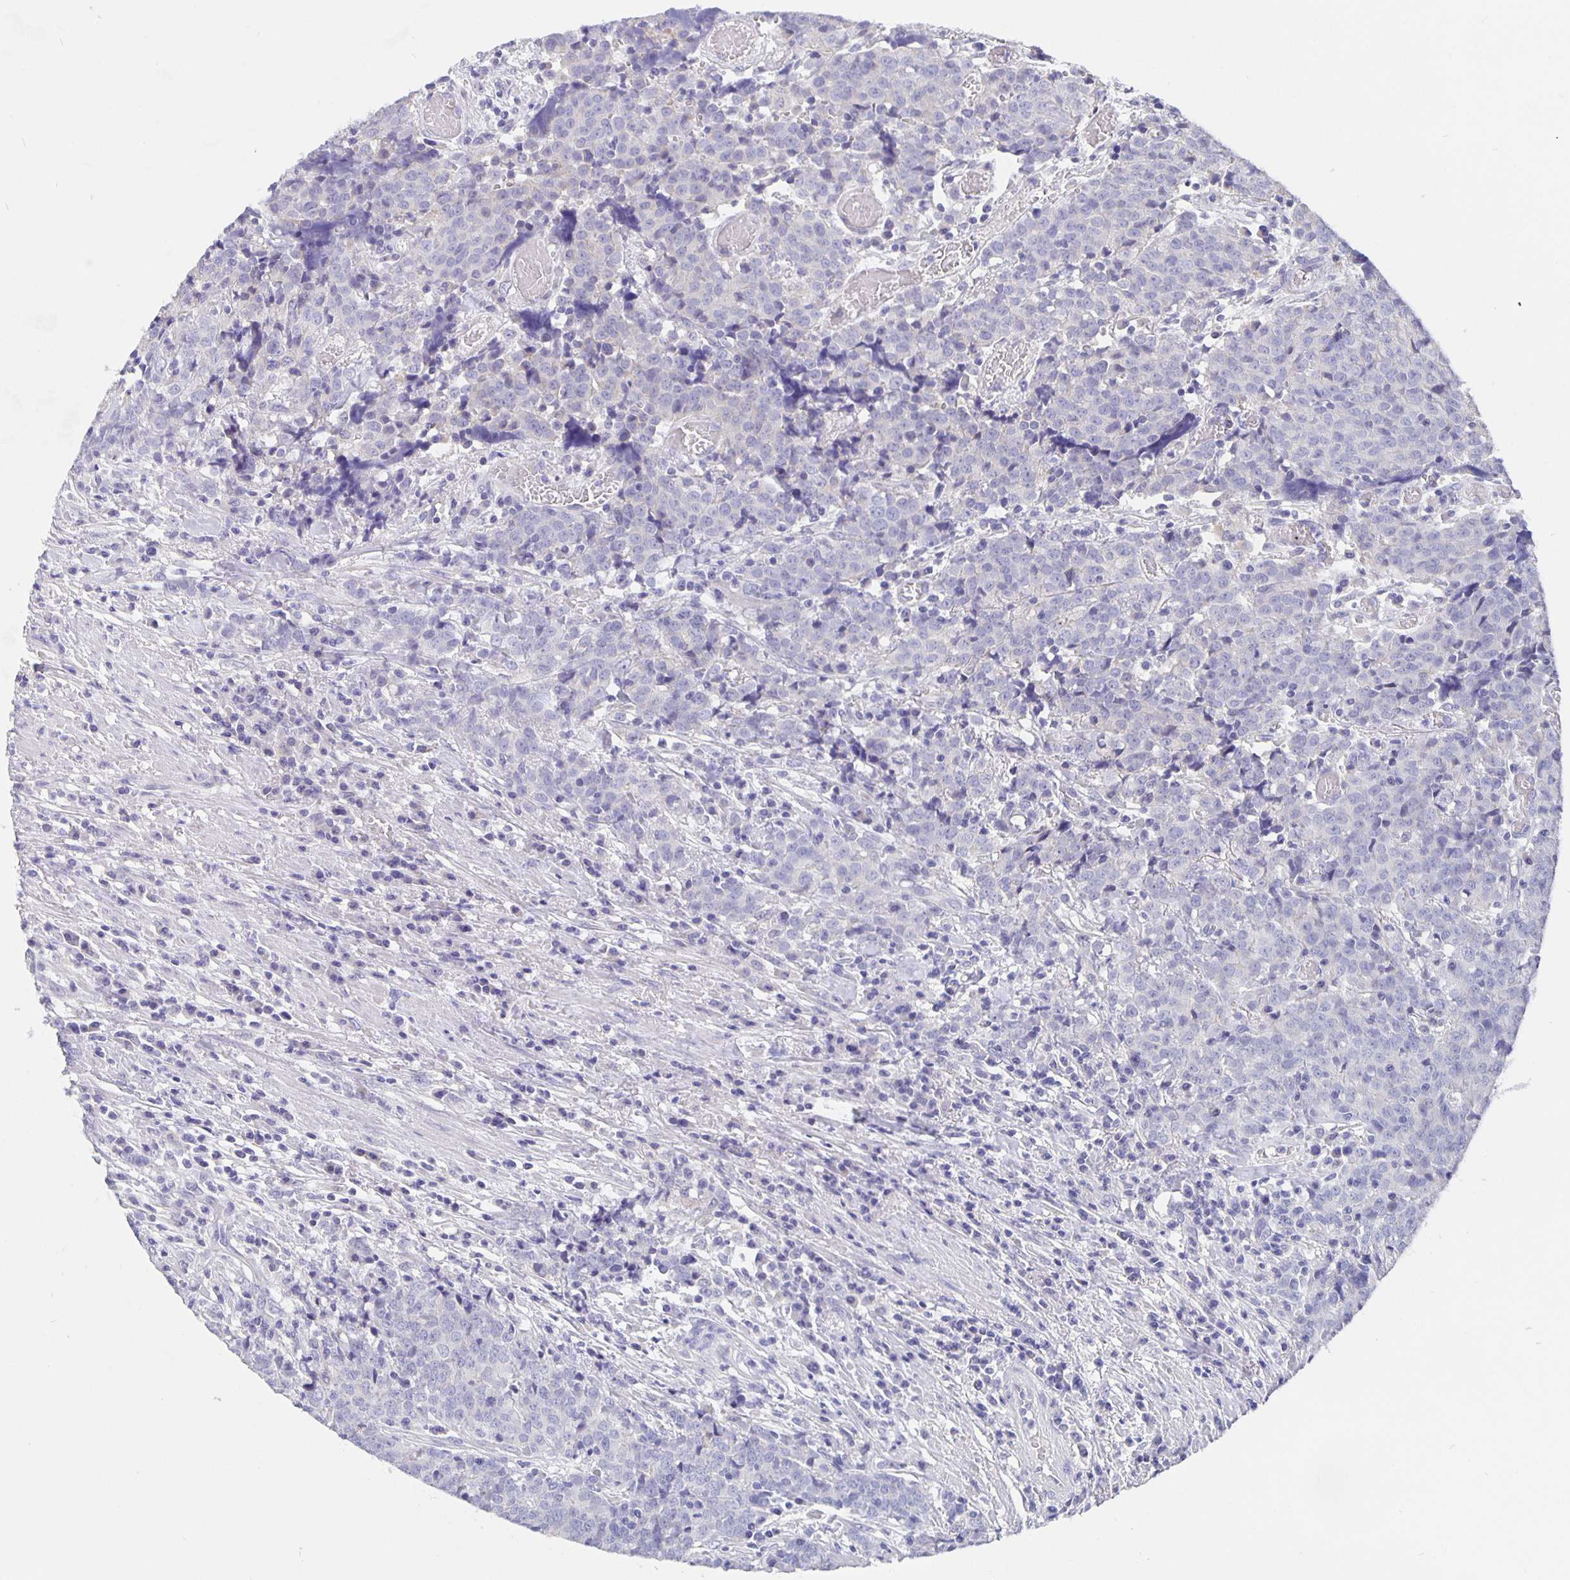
{"staining": {"intensity": "negative", "quantity": "none", "location": "none"}, "tissue": "prostate cancer", "cell_type": "Tumor cells", "image_type": "cancer", "snomed": [{"axis": "morphology", "description": "Adenocarcinoma, High grade"}, {"axis": "topography", "description": "Prostate and seminal vesicle, NOS"}], "caption": "Histopathology image shows no significant protein expression in tumor cells of prostate cancer. The staining is performed using DAB (3,3'-diaminobenzidine) brown chromogen with nuclei counter-stained in using hematoxylin.", "gene": "CFAP74", "patient": {"sex": "male", "age": 60}}